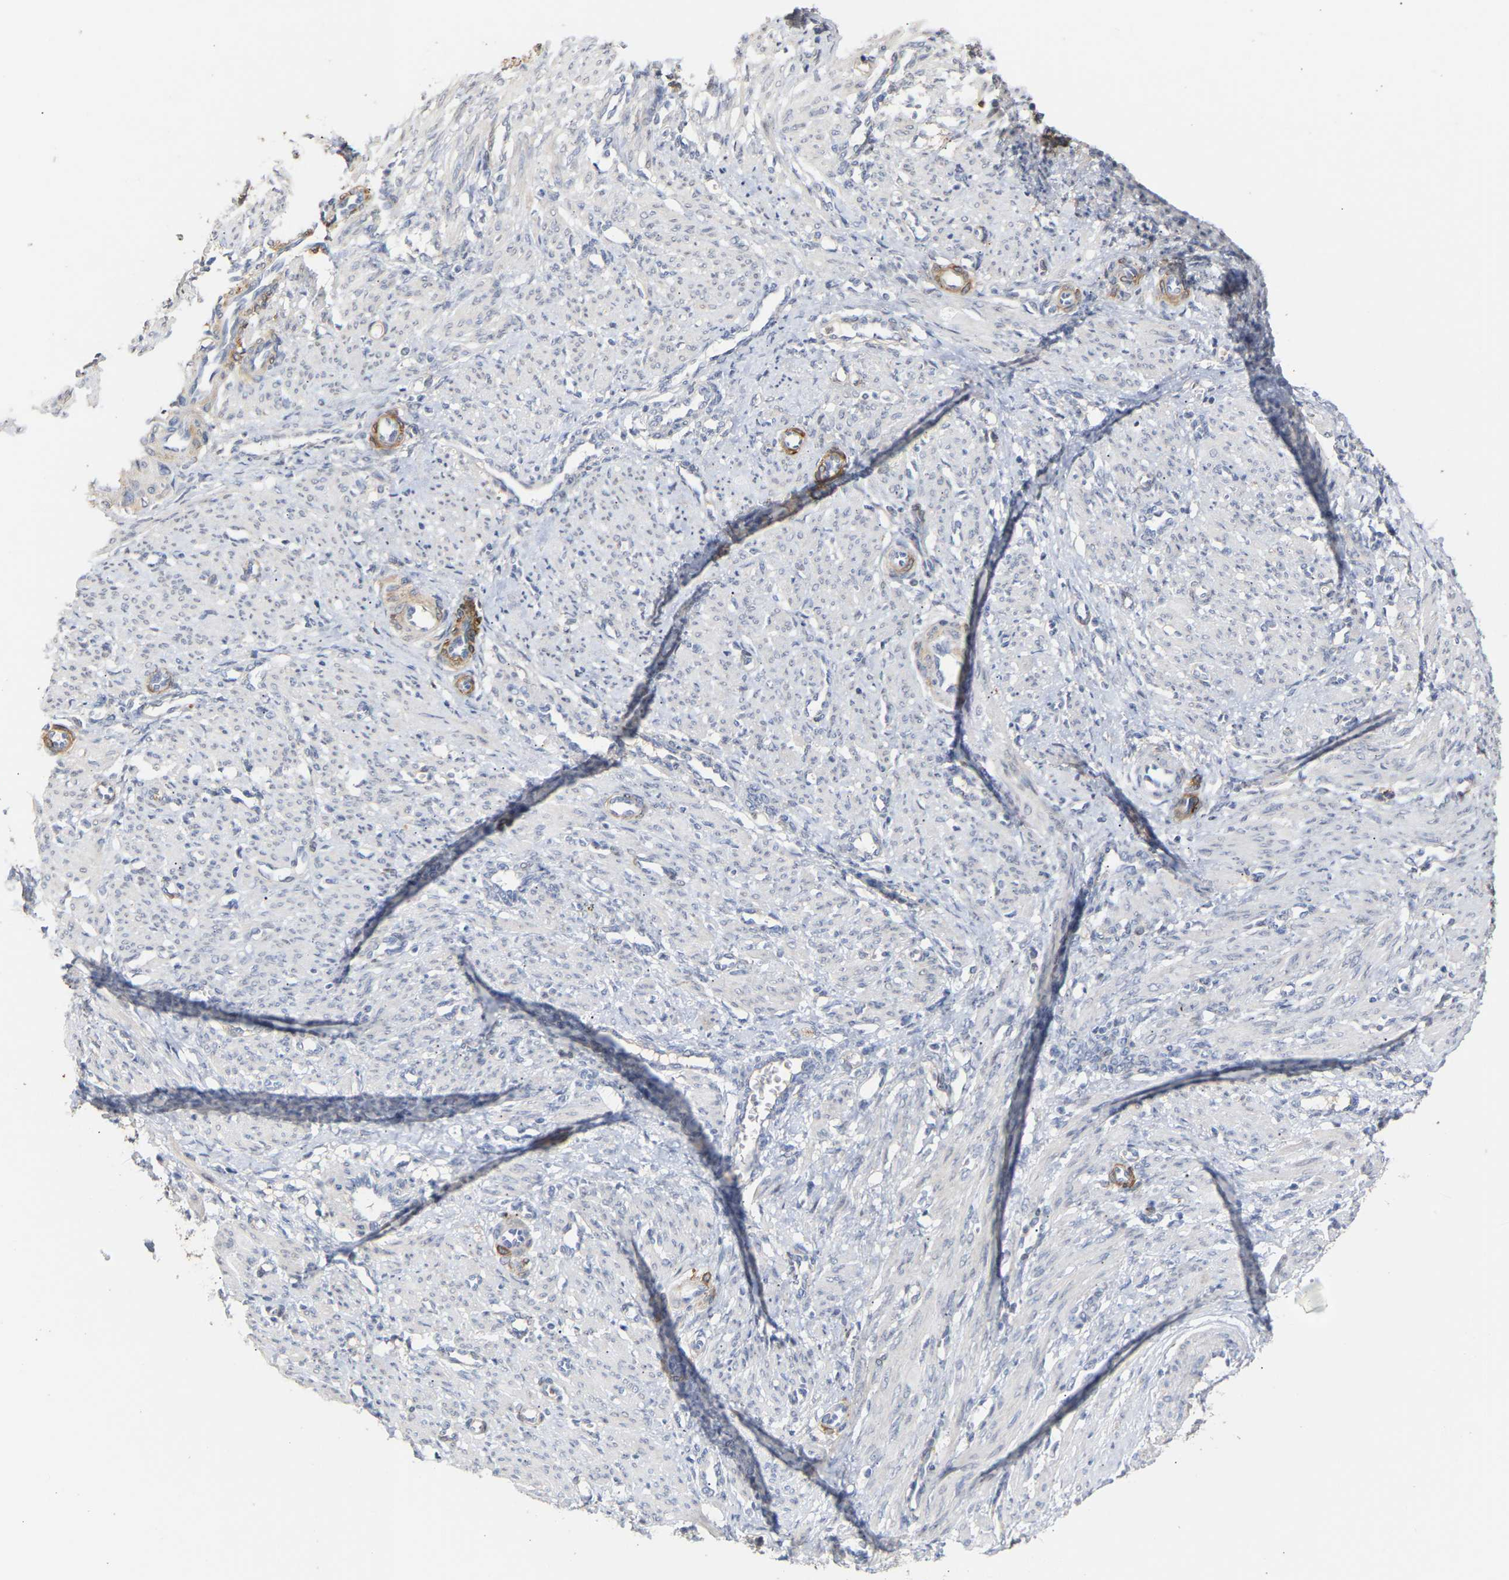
{"staining": {"intensity": "negative", "quantity": "none", "location": "none"}, "tissue": "smooth muscle", "cell_type": "Smooth muscle cells", "image_type": "normal", "snomed": [{"axis": "morphology", "description": "Normal tissue, NOS"}, {"axis": "topography", "description": "Endometrium"}], "caption": "Immunohistochemistry (IHC) of unremarkable smooth muscle demonstrates no positivity in smooth muscle cells.", "gene": "AMPH", "patient": {"sex": "female", "age": 33}}